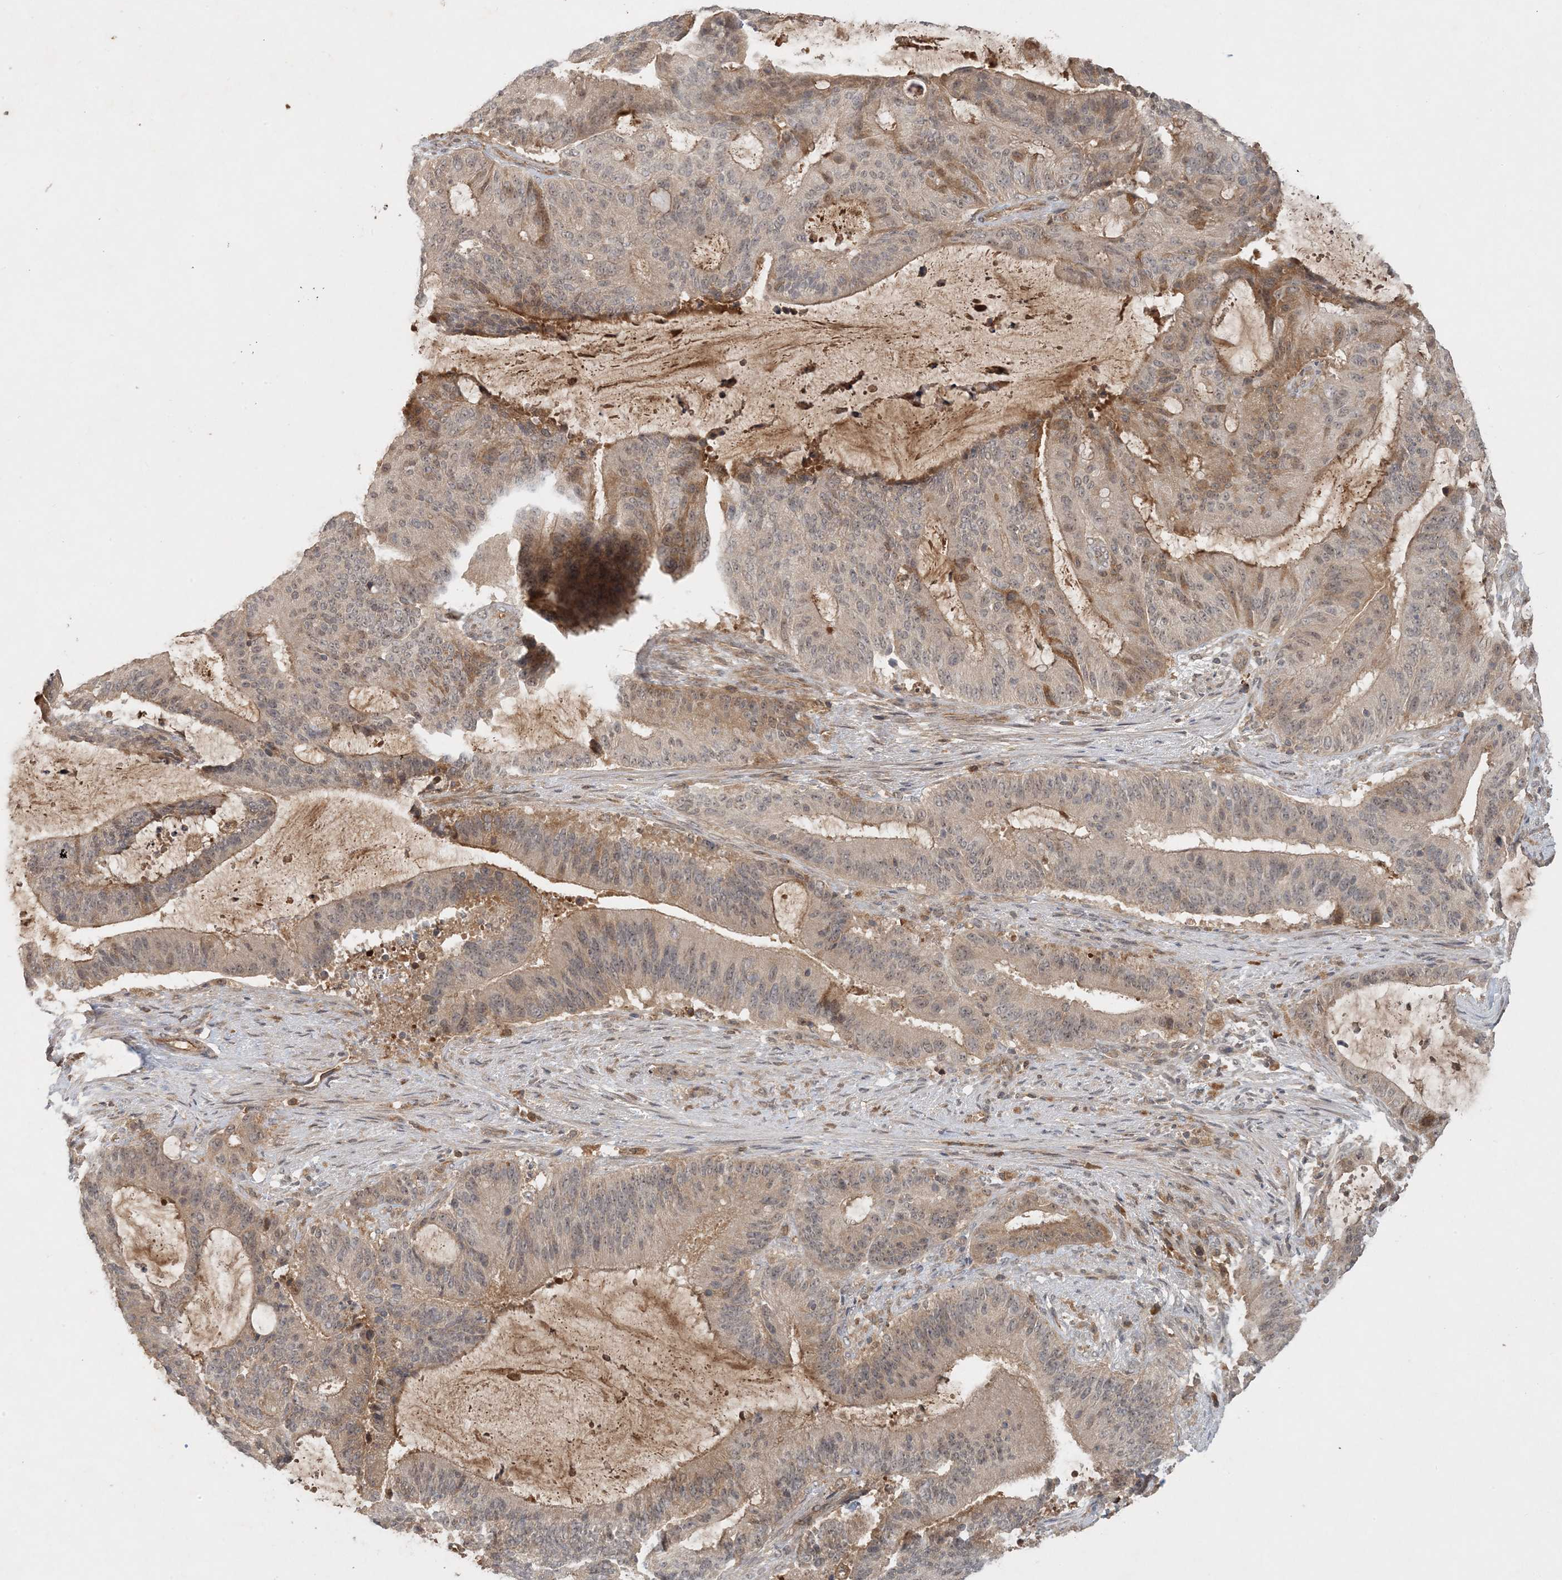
{"staining": {"intensity": "moderate", "quantity": "<25%", "location": "cytoplasmic/membranous"}, "tissue": "liver cancer", "cell_type": "Tumor cells", "image_type": "cancer", "snomed": [{"axis": "morphology", "description": "Normal tissue, NOS"}, {"axis": "morphology", "description": "Cholangiocarcinoma"}, {"axis": "topography", "description": "Liver"}, {"axis": "topography", "description": "Peripheral nerve tissue"}], "caption": "DAB (3,3'-diaminobenzidine) immunohistochemical staining of human liver cancer (cholangiocarcinoma) shows moderate cytoplasmic/membranous protein staining in about <25% of tumor cells. The protein of interest is stained brown, and the nuclei are stained in blue (DAB IHC with brightfield microscopy, high magnification).", "gene": "ZCCHC4", "patient": {"sex": "female", "age": 73}}